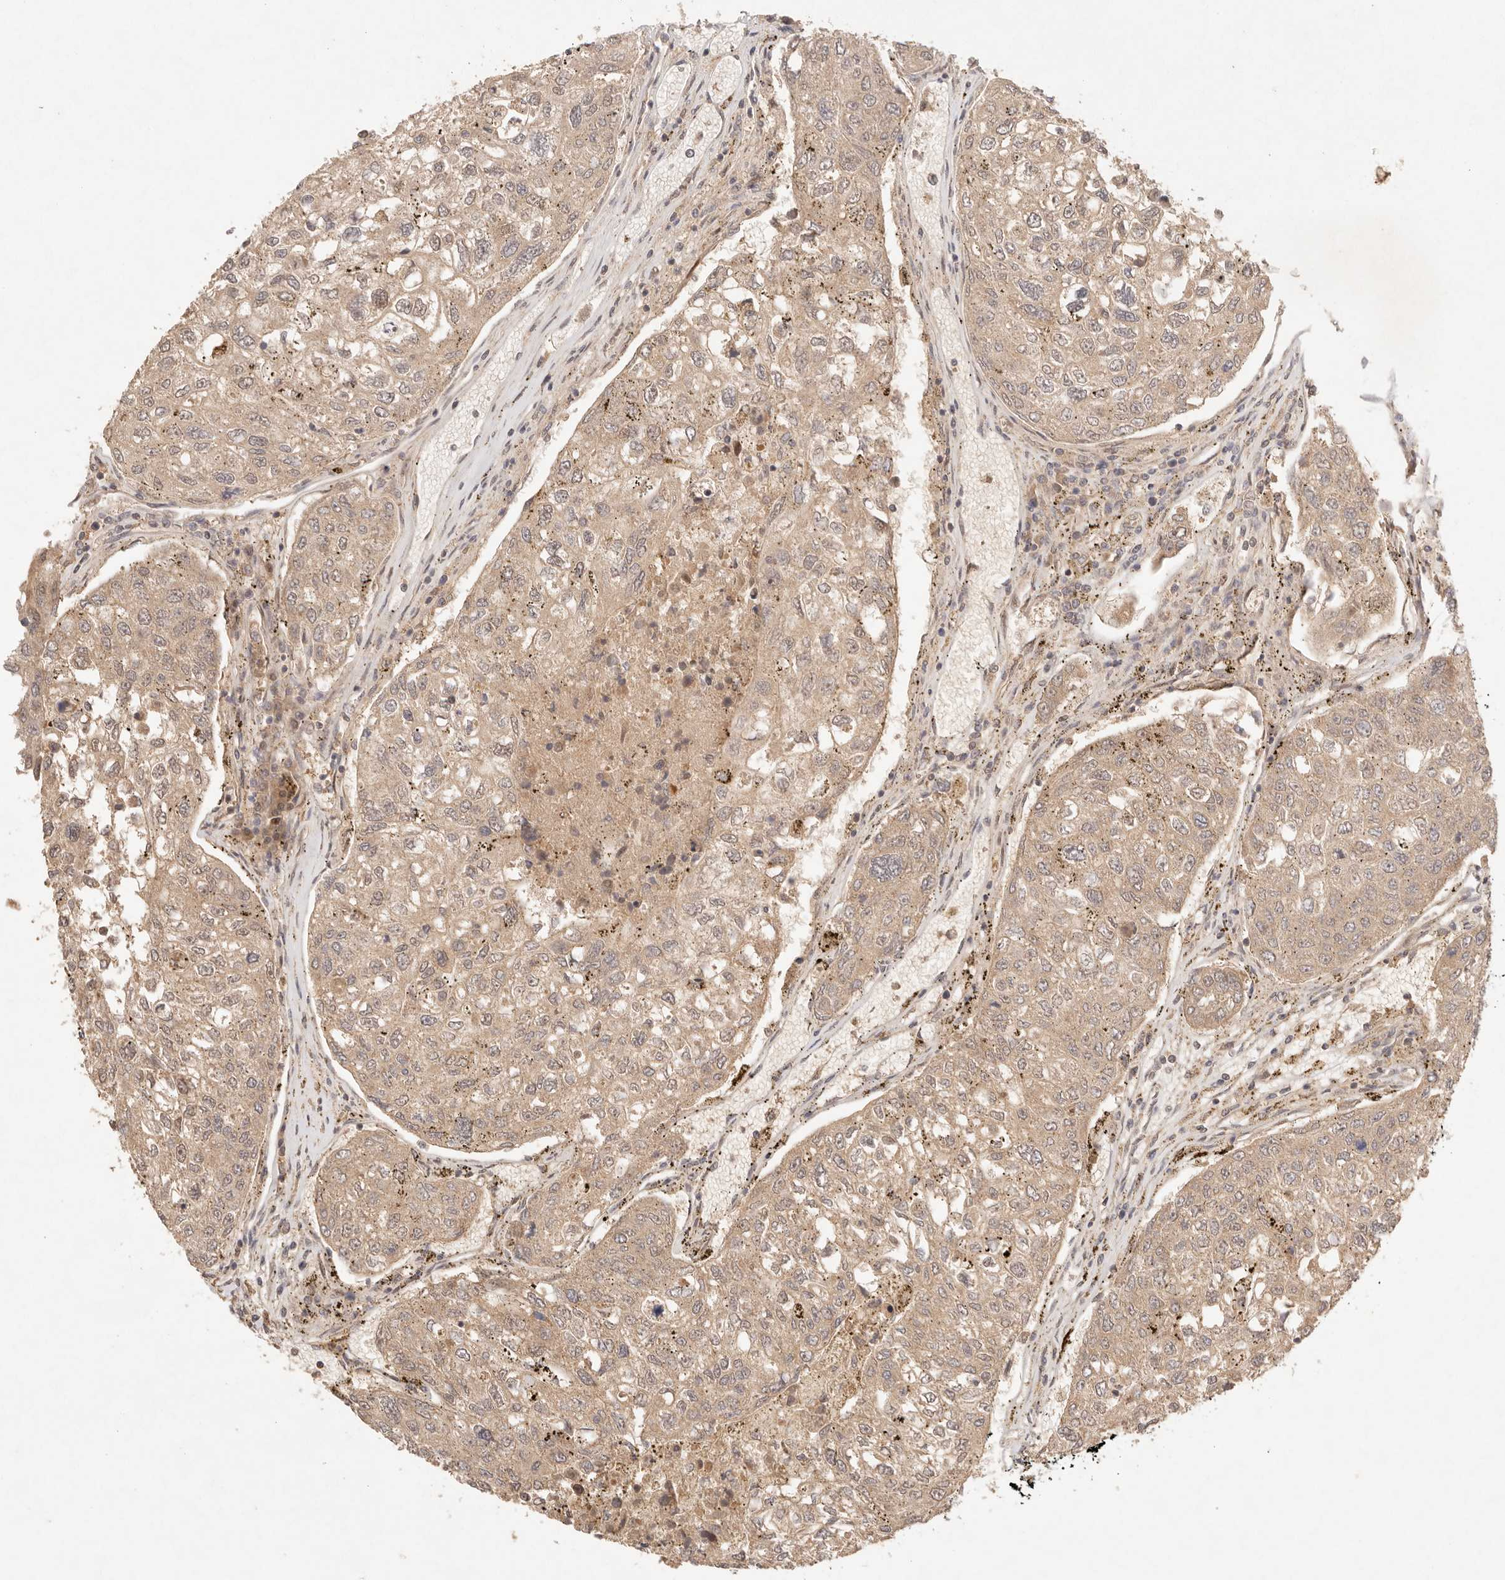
{"staining": {"intensity": "moderate", "quantity": ">75%", "location": "cytoplasmic/membranous"}, "tissue": "urothelial cancer", "cell_type": "Tumor cells", "image_type": "cancer", "snomed": [{"axis": "morphology", "description": "Urothelial carcinoma, High grade"}, {"axis": "topography", "description": "Lymph node"}, {"axis": "topography", "description": "Urinary bladder"}], "caption": "Tumor cells reveal medium levels of moderate cytoplasmic/membranous expression in approximately >75% of cells in urothelial cancer.", "gene": "PHLDA3", "patient": {"sex": "male", "age": 51}}